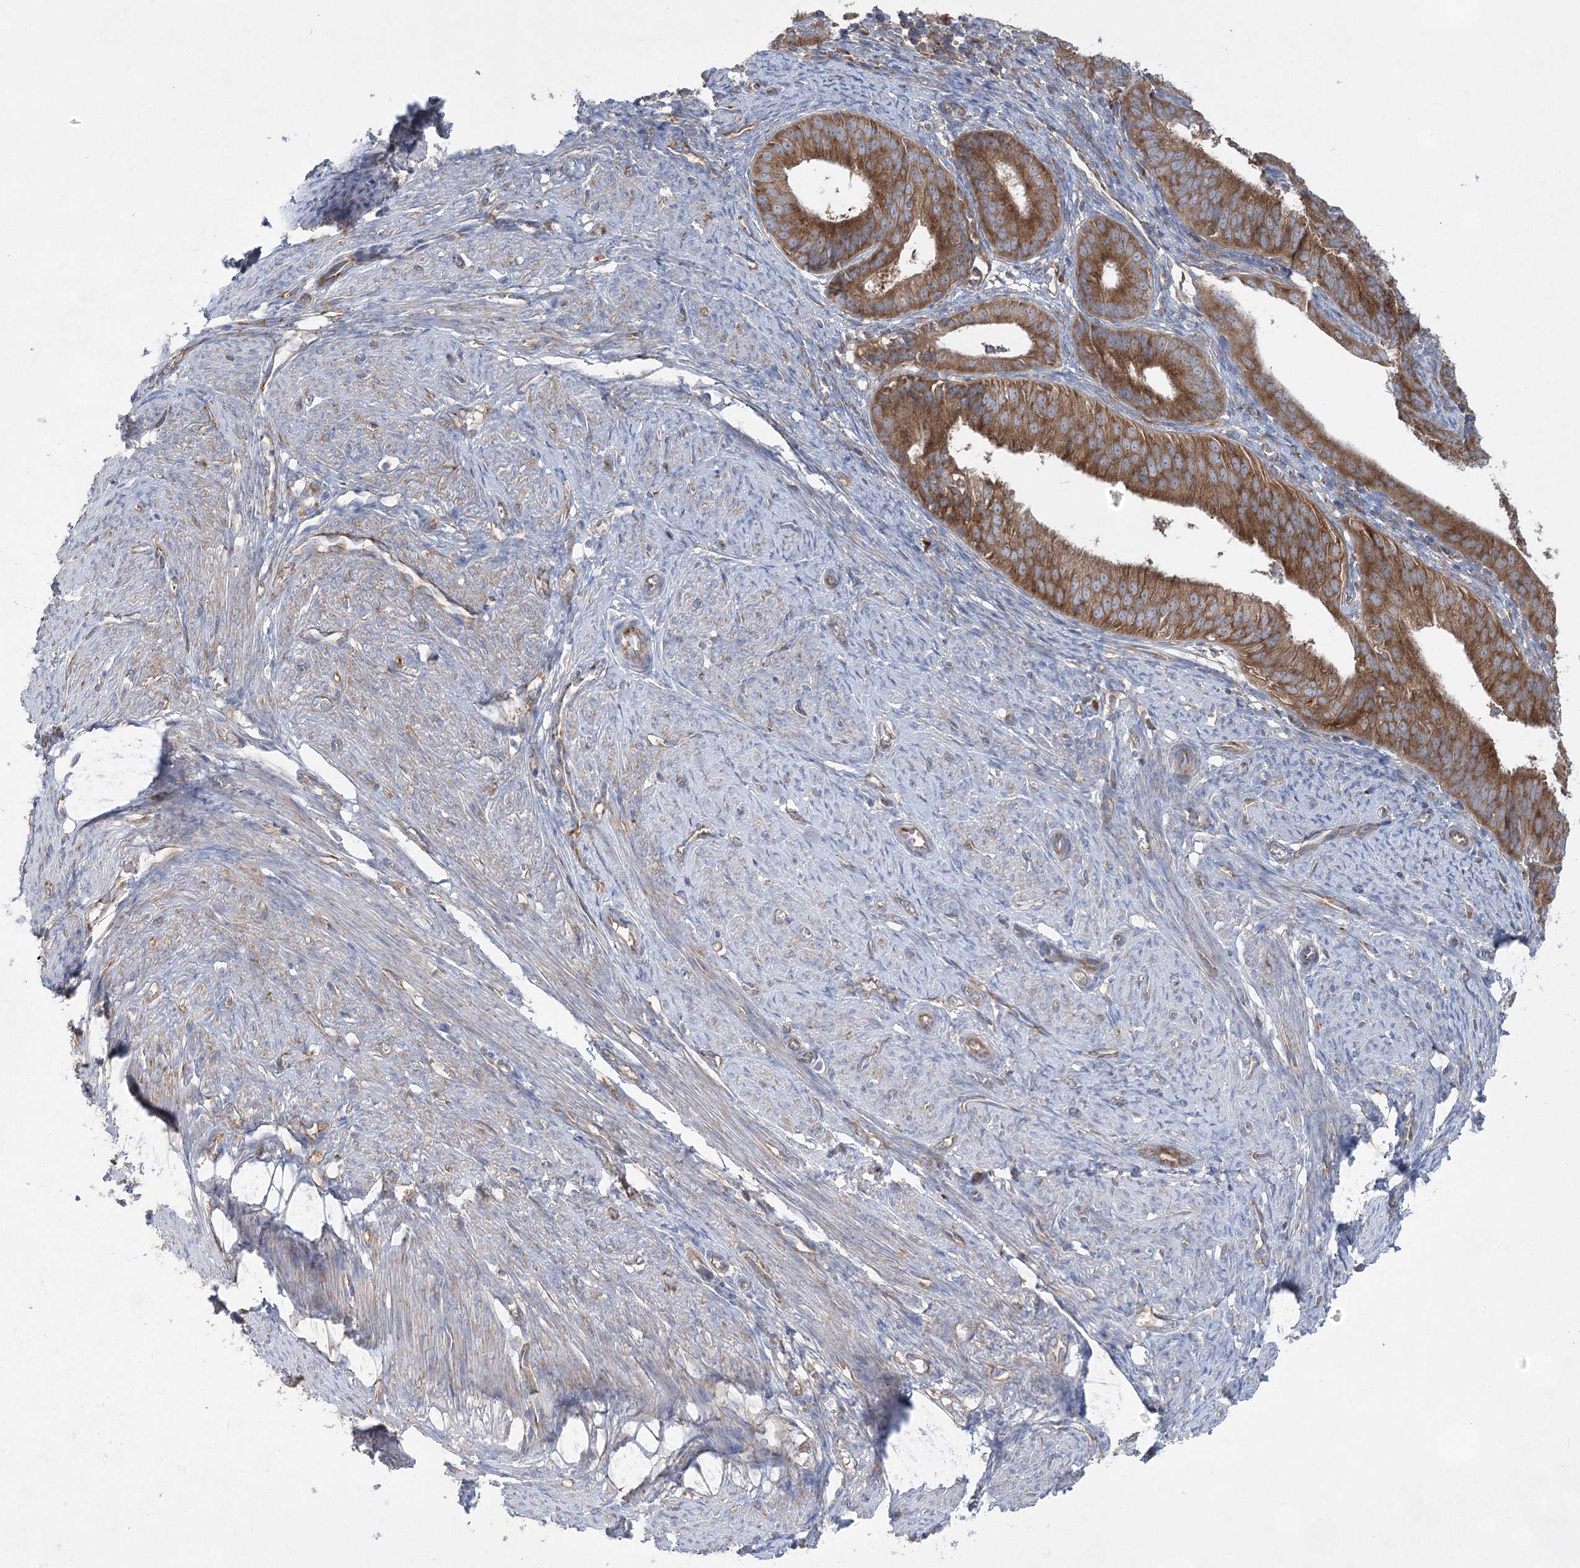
{"staining": {"intensity": "strong", "quantity": ">75%", "location": "cytoplasmic/membranous"}, "tissue": "endometrial cancer", "cell_type": "Tumor cells", "image_type": "cancer", "snomed": [{"axis": "morphology", "description": "Adenocarcinoma, NOS"}, {"axis": "topography", "description": "Endometrium"}], "caption": "Endometrial cancer (adenocarcinoma) stained with a protein marker reveals strong staining in tumor cells.", "gene": "EIF3A", "patient": {"sex": "female", "age": 51}}